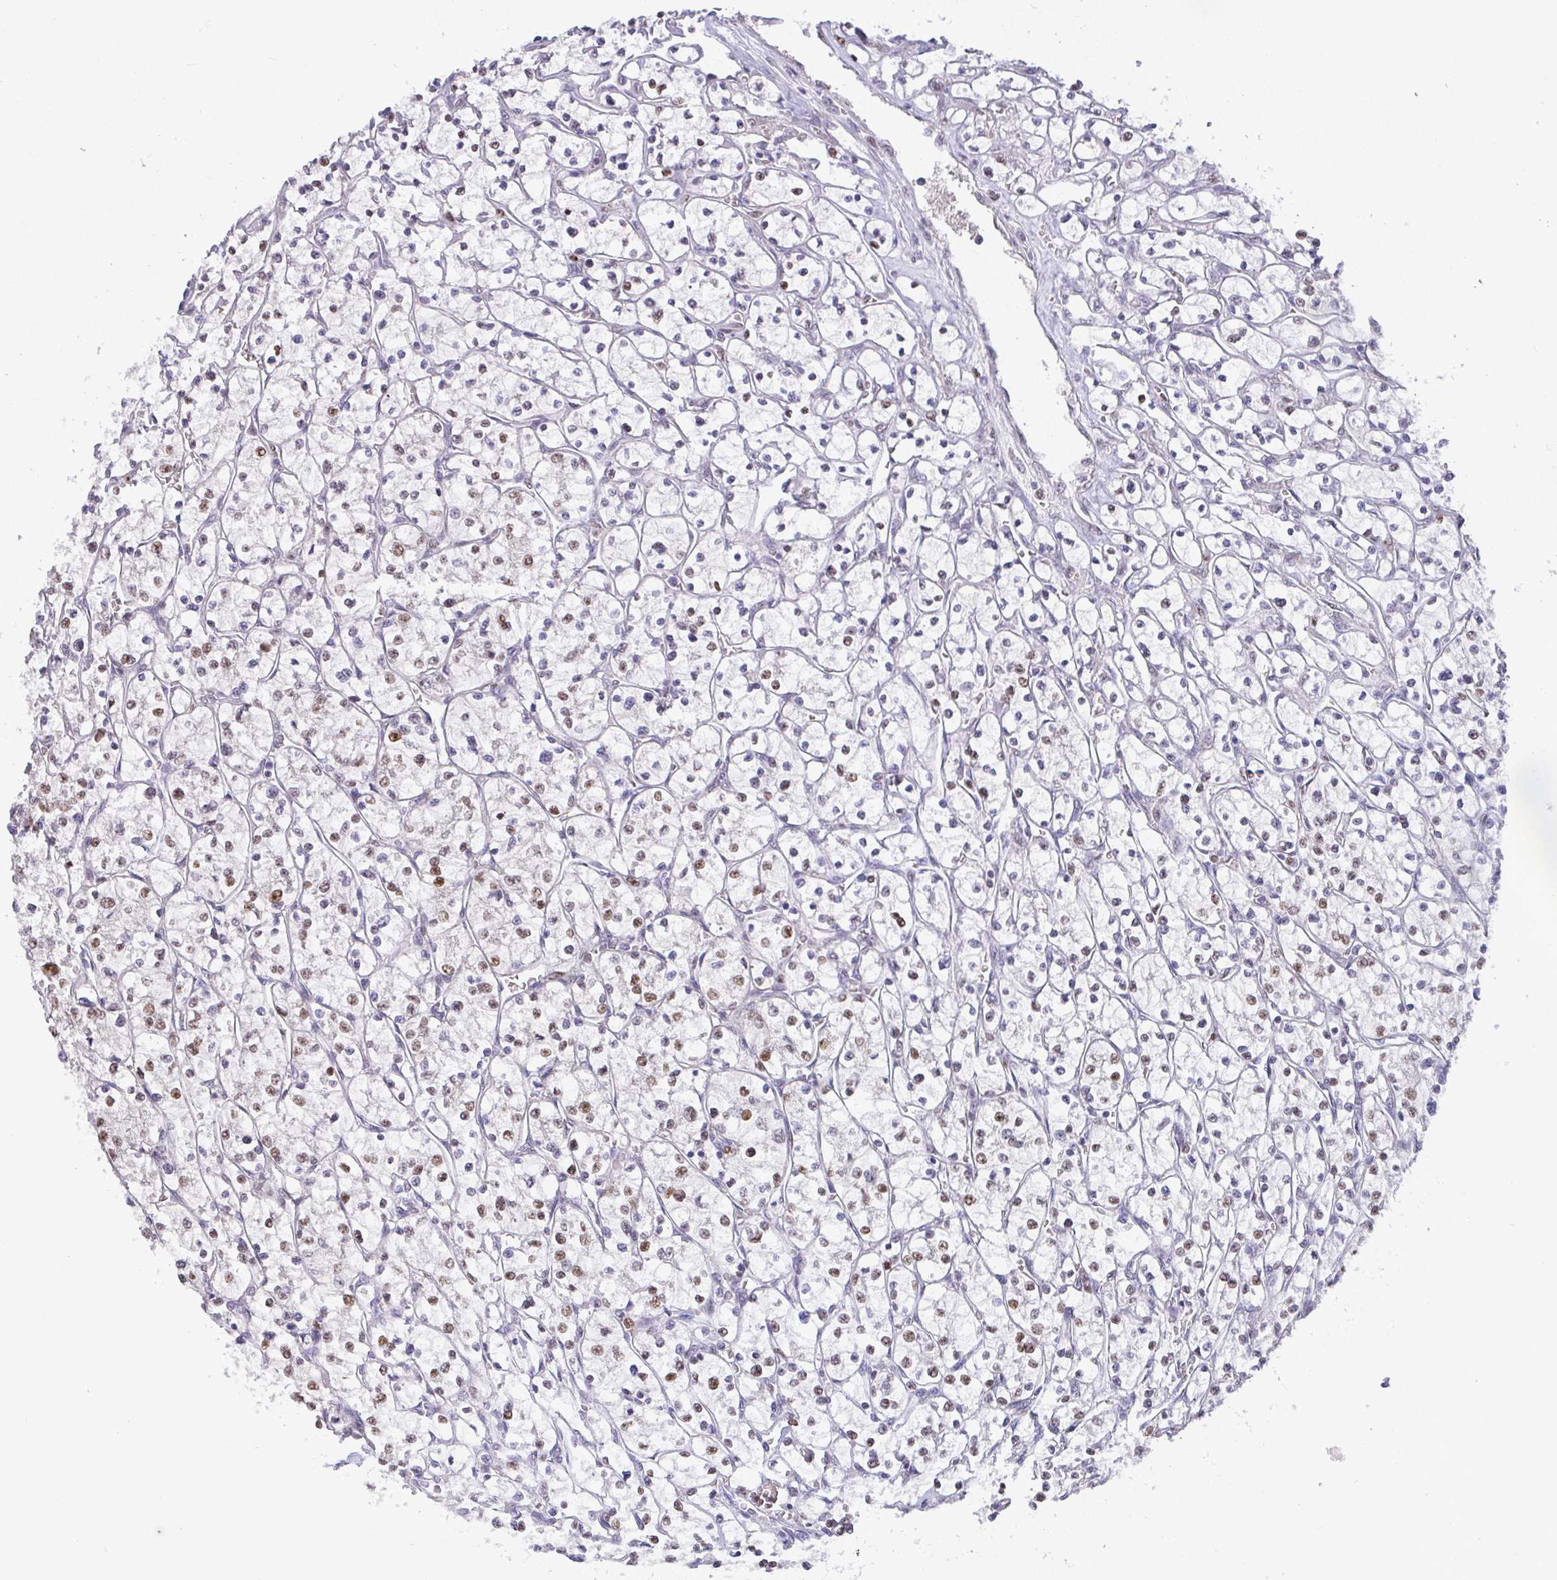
{"staining": {"intensity": "weak", "quantity": "25%-75%", "location": "nuclear"}, "tissue": "renal cancer", "cell_type": "Tumor cells", "image_type": "cancer", "snomed": [{"axis": "morphology", "description": "Adenocarcinoma, NOS"}, {"axis": "topography", "description": "Kidney"}], "caption": "Renal cancer stained with immunohistochemistry (IHC) displays weak nuclear staining in about 25%-75% of tumor cells. (IHC, brightfield microscopy, high magnification).", "gene": "BBX", "patient": {"sex": "female", "age": 64}}